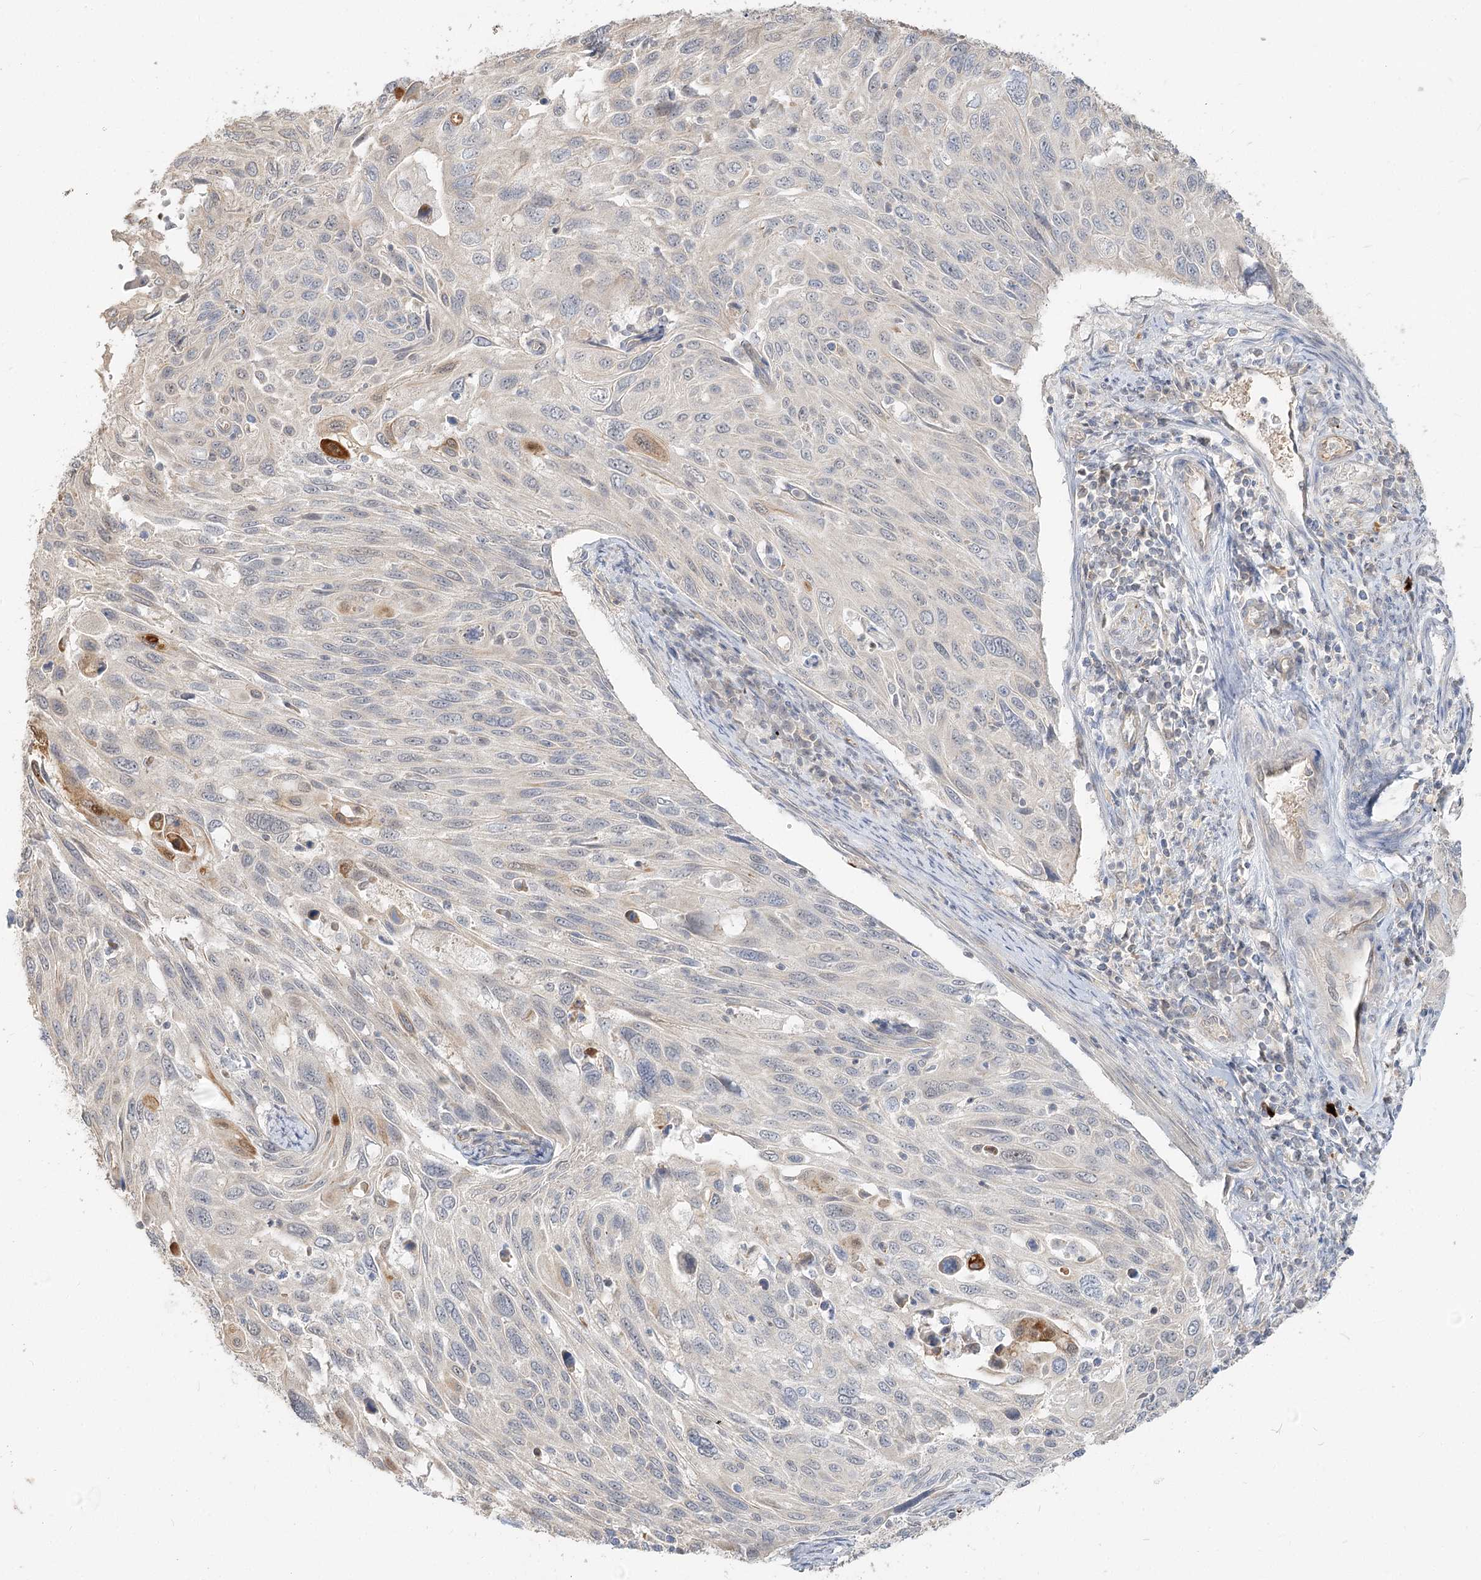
{"staining": {"intensity": "negative", "quantity": "none", "location": "none"}, "tissue": "cervical cancer", "cell_type": "Tumor cells", "image_type": "cancer", "snomed": [{"axis": "morphology", "description": "Squamous cell carcinoma, NOS"}, {"axis": "topography", "description": "Cervix"}], "caption": "A photomicrograph of squamous cell carcinoma (cervical) stained for a protein demonstrates no brown staining in tumor cells. The staining is performed using DAB brown chromogen with nuclei counter-stained in using hematoxylin.", "gene": "GUCY2C", "patient": {"sex": "female", "age": 70}}